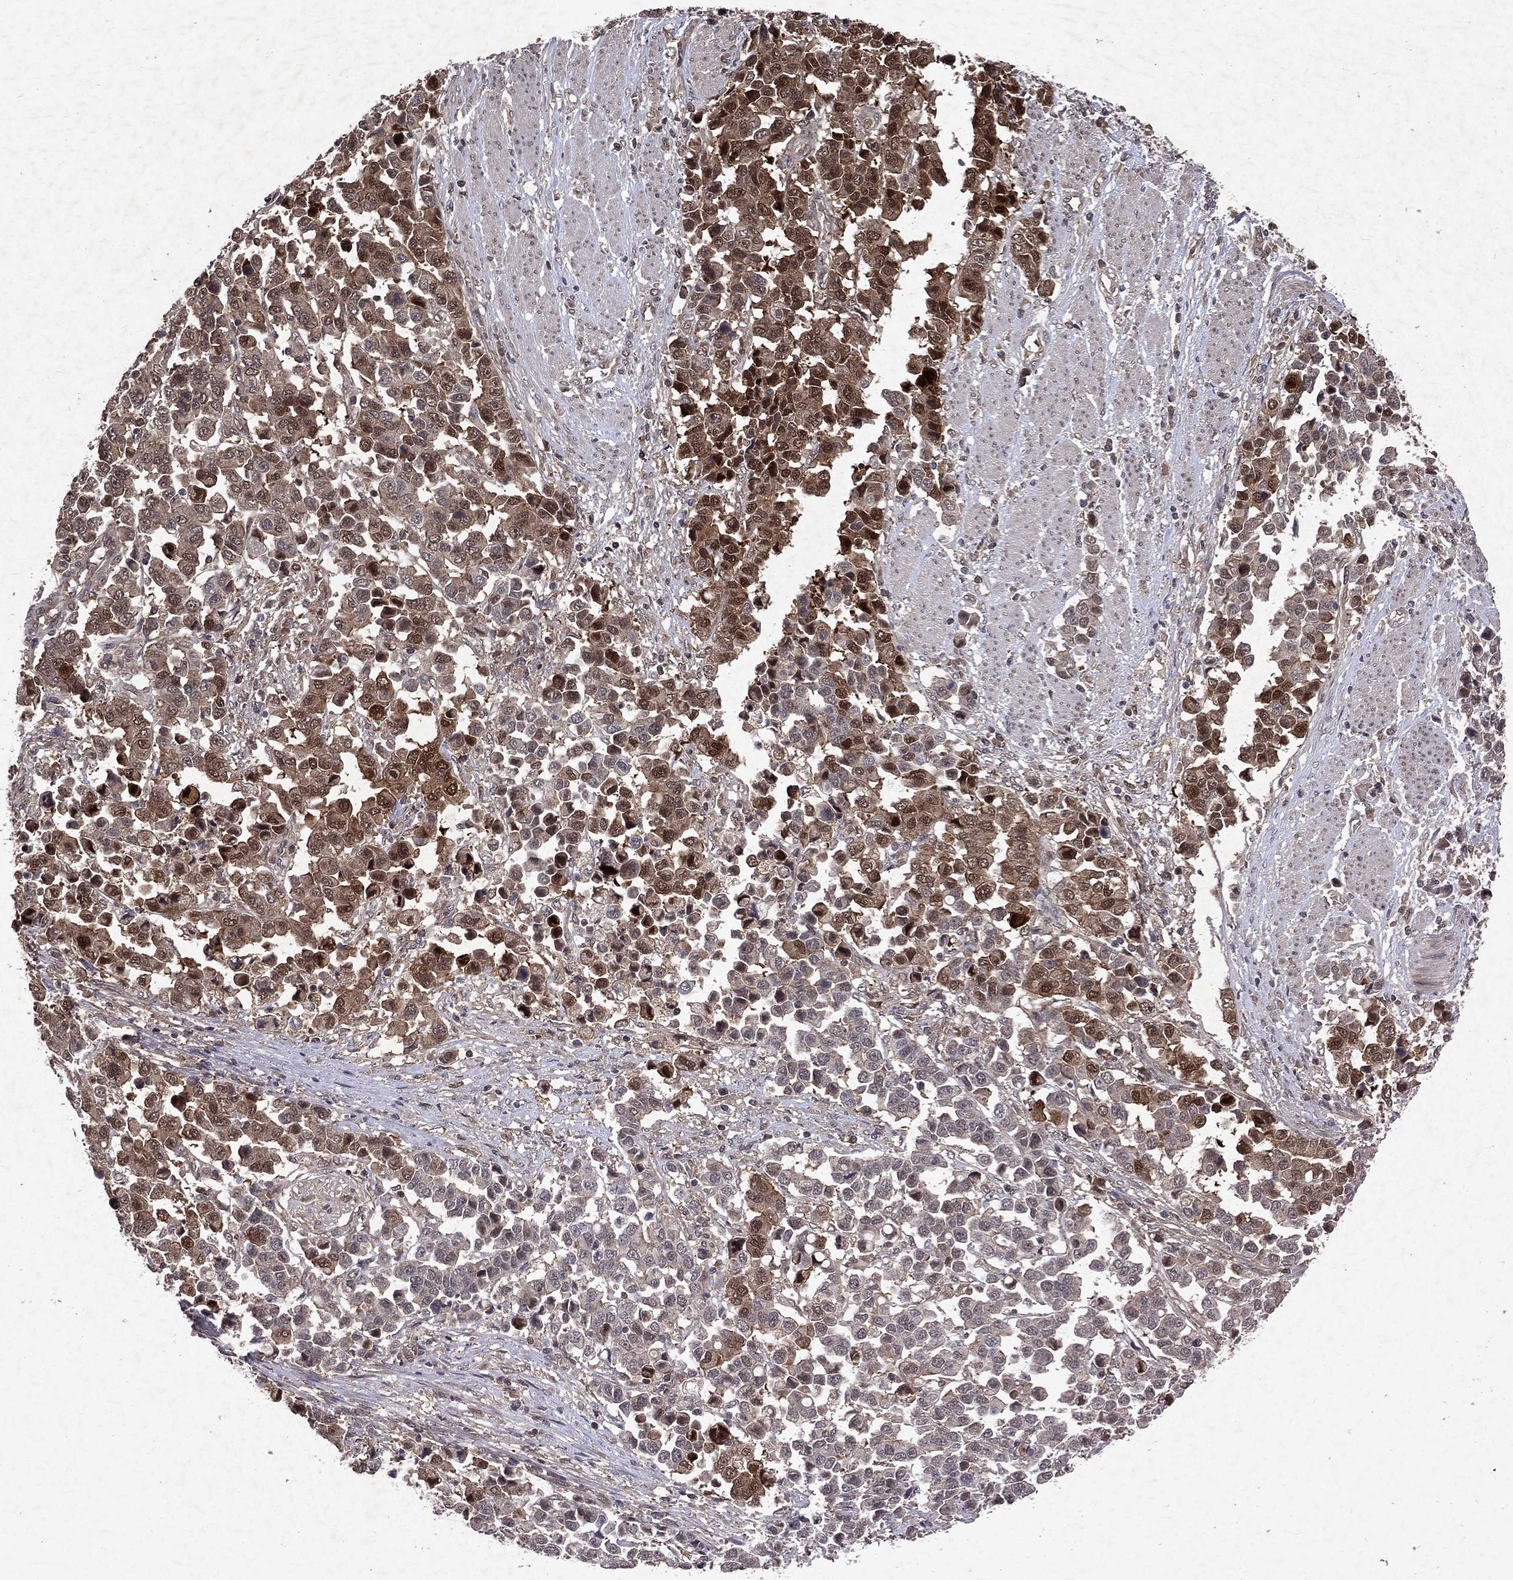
{"staining": {"intensity": "moderate", "quantity": "25%-75%", "location": "cytoplasmic/membranous,nuclear"}, "tissue": "stomach cancer", "cell_type": "Tumor cells", "image_type": "cancer", "snomed": [{"axis": "morphology", "description": "Adenocarcinoma, NOS"}, {"axis": "topography", "description": "Stomach, upper"}], "caption": "Moderate cytoplasmic/membranous and nuclear protein positivity is appreciated in approximately 25%-75% of tumor cells in adenocarcinoma (stomach).", "gene": "MTAP", "patient": {"sex": "male", "age": 69}}